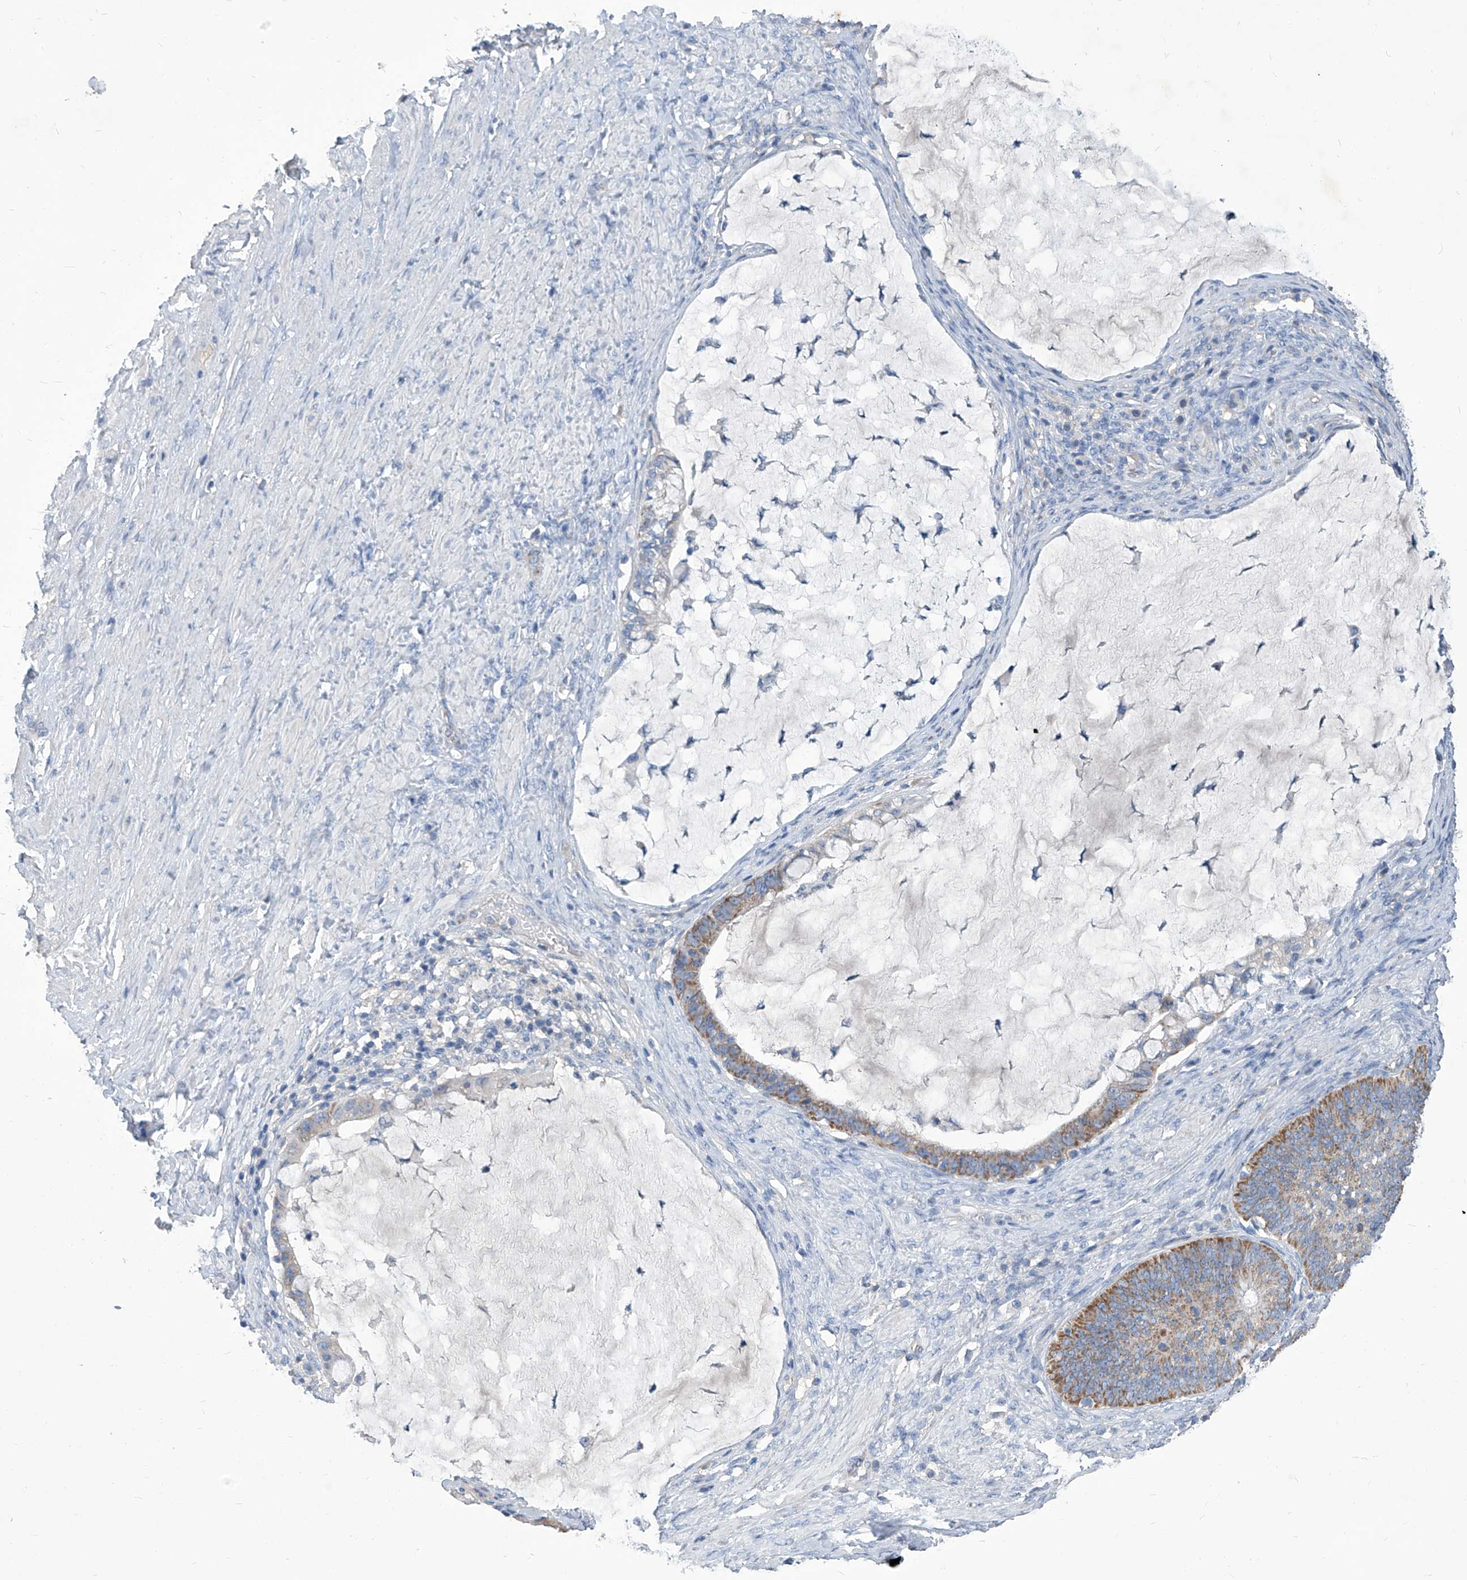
{"staining": {"intensity": "moderate", "quantity": "25%-75%", "location": "cytoplasmic/membranous"}, "tissue": "ovarian cancer", "cell_type": "Tumor cells", "image_type": "cancer", "snomed": [{"axis": "morphology", "description": "Cystadenocarcinoma, mucinous, NOS"}, {"axis": "topography", "description": "Ovary"}], "caption": "DAB immunohistochemical staining of ovarian cancer (mucinous cystadenocarcinoma) displays moderate cytoplasmic/membranous protein expression in about 25%-75% of tumor cells. (DAB (3,3'-diaminobenzidine) = brown stain, brightfield microscopy at high magnification).", "gene": "MTARC1", "patient": {"sex": "female", "age": 61}}